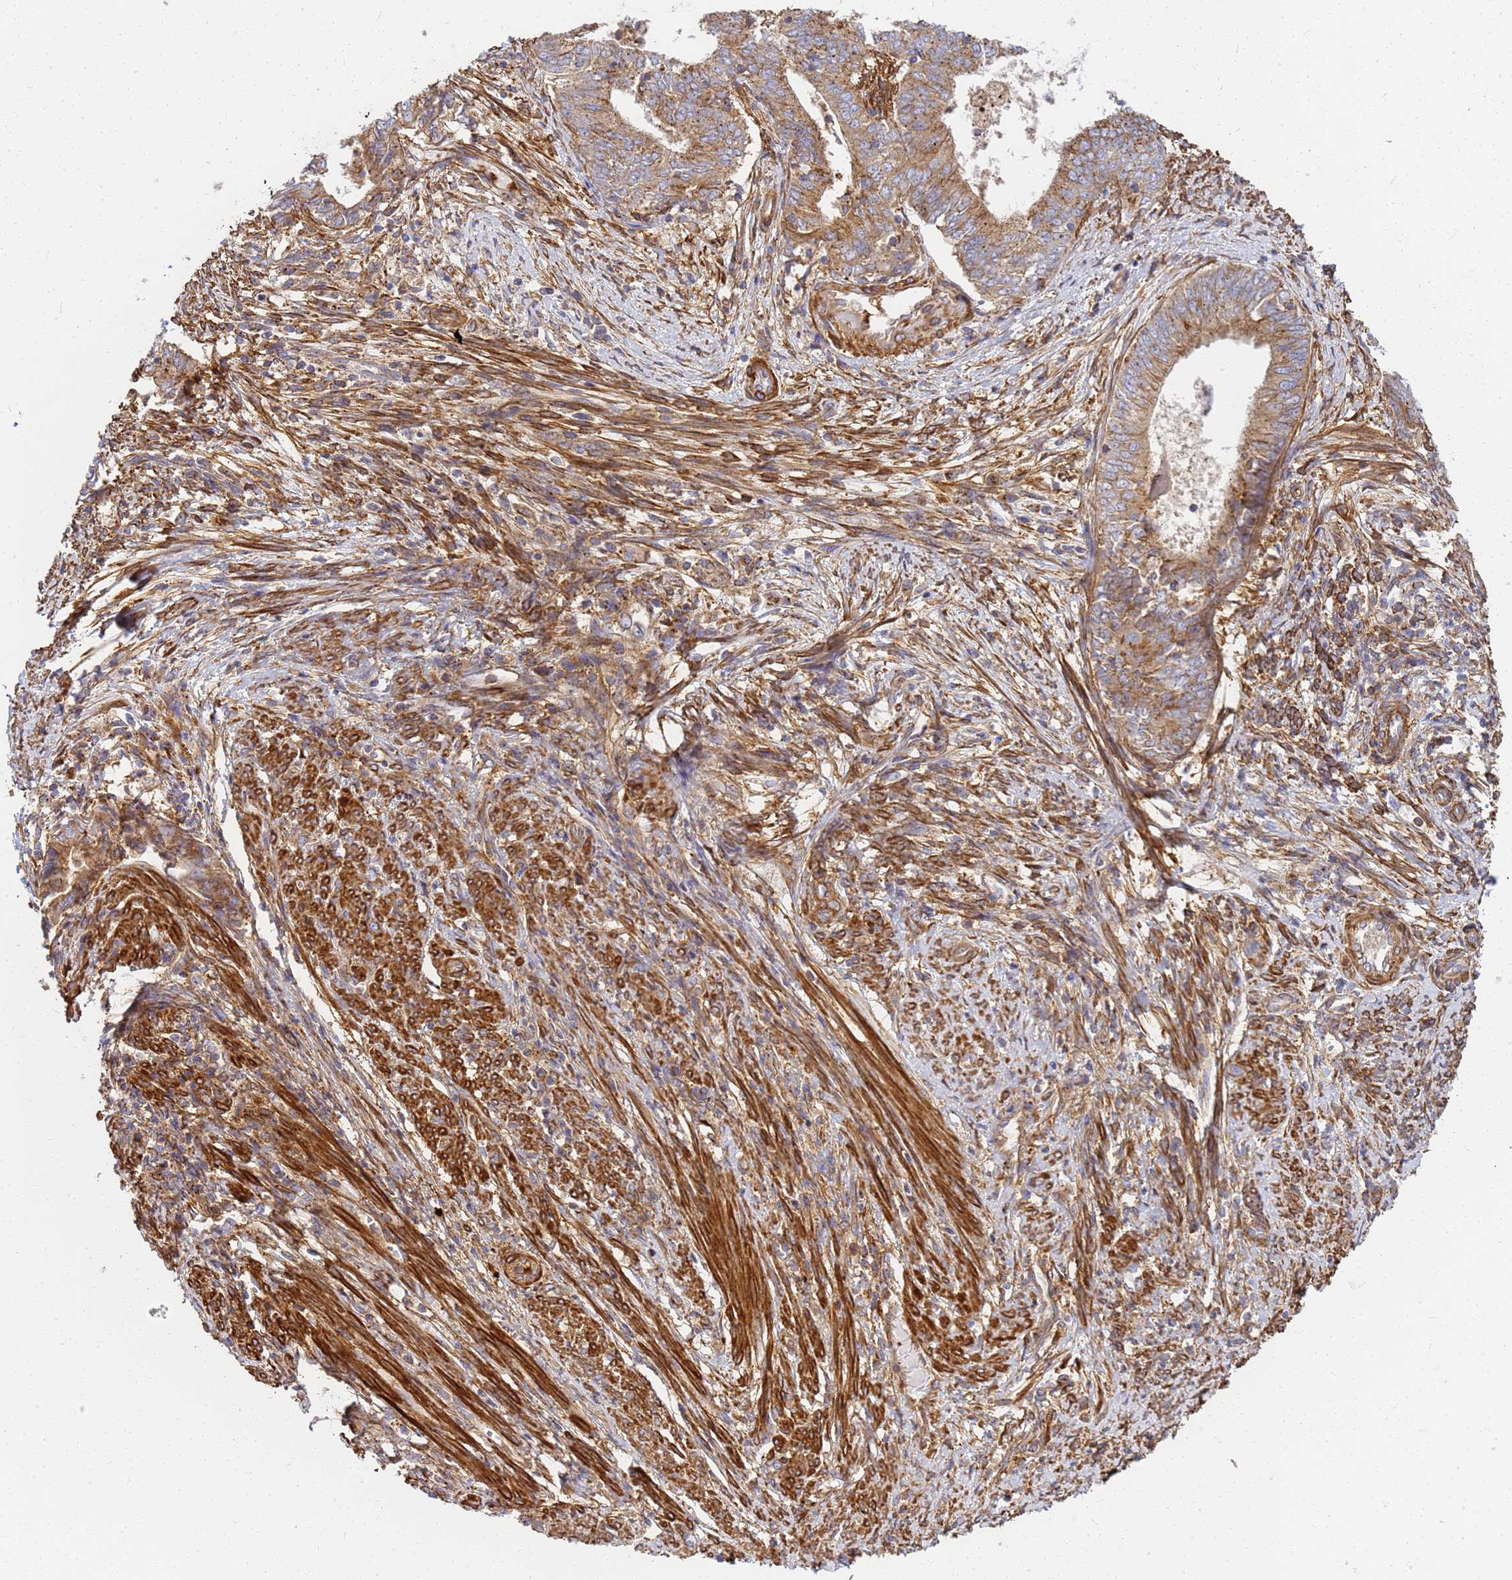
{"staining": {"intensity": "moderate", "quantity": ">75%", "location": "cytoplasmic/membranous"}, "tissue": "endometrial cancer", "cell_type": "Tumor cells", "image_type": "cancer", "snomed": [{"axis": "morphology", "description": "Adenocarcinoma, NOS"}, {"axis": "topography", "description": "Endometrium"}], "caption": "Tumor cells demonstrate medium levels of moderate cytoplasmic/membranous staining in approximately >75% of cells in human endometrial cancer. The staining was performed using DAB (3,3'-diaminobenzidine) to visualize the protein expression in brown, while the nuclei were stained in blue with hematoxylin (Magnification: 20x).", "gene": "C2CD5", "patient": {"sex": "female", "age": 62}}